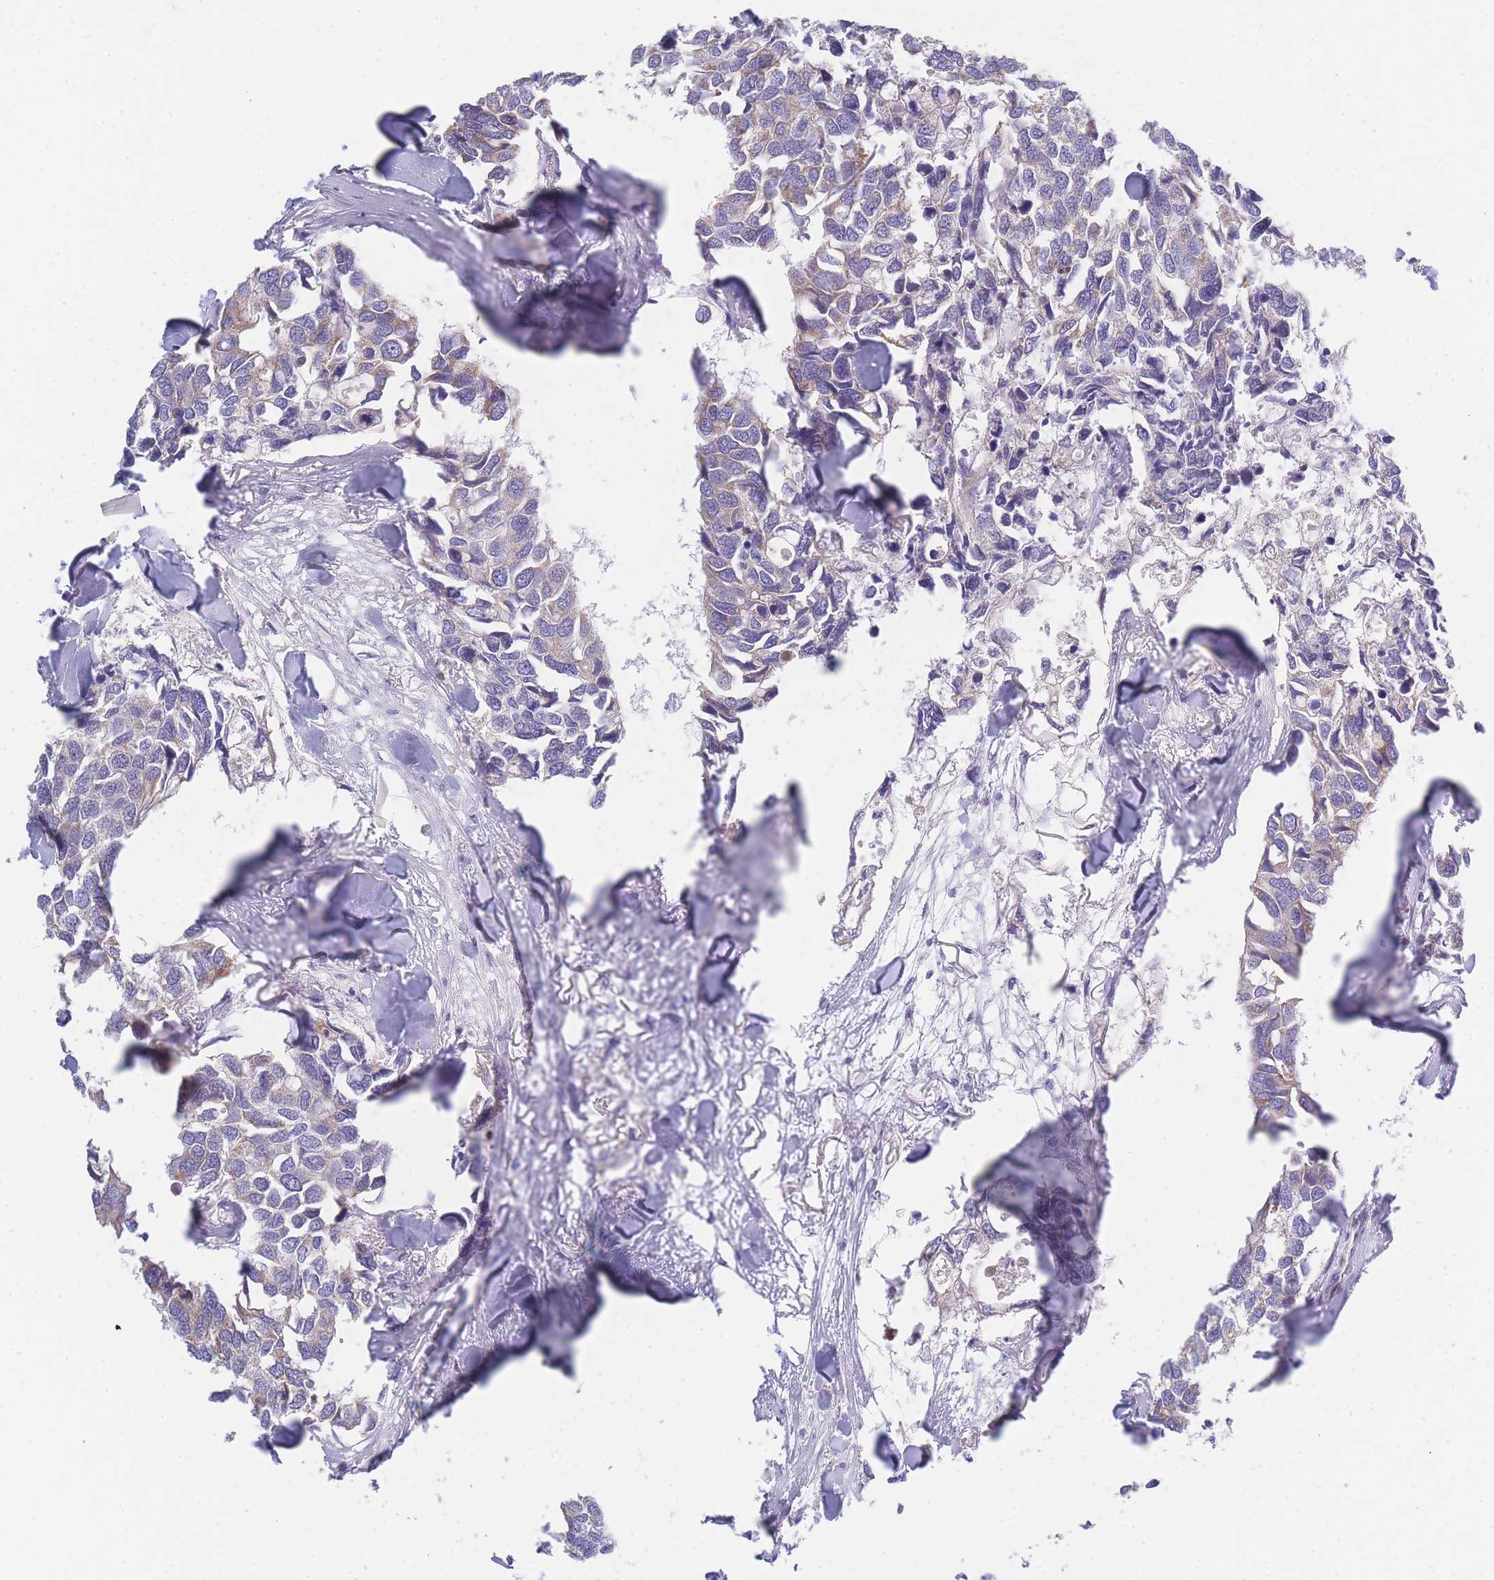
{"staining": {"intensity": "weak", "quantity": "<25%", "location": "cytoplasmic/membranous"}, "tissue": "breast cancer", "cell_type": "Tumor cells", "image_type": "cancer", "snomed": [{"axis": "morphology", "description": "Duct carcinoma"}, {"axis": "topography", "description": "Breast"}], "caption": "A high-resolution image shows IHC staining of breast cancer, which demonstrates no significant expression in tumor cells.", "gene": "MRPS11", "patient": {"sex": "female", "age": 83}}